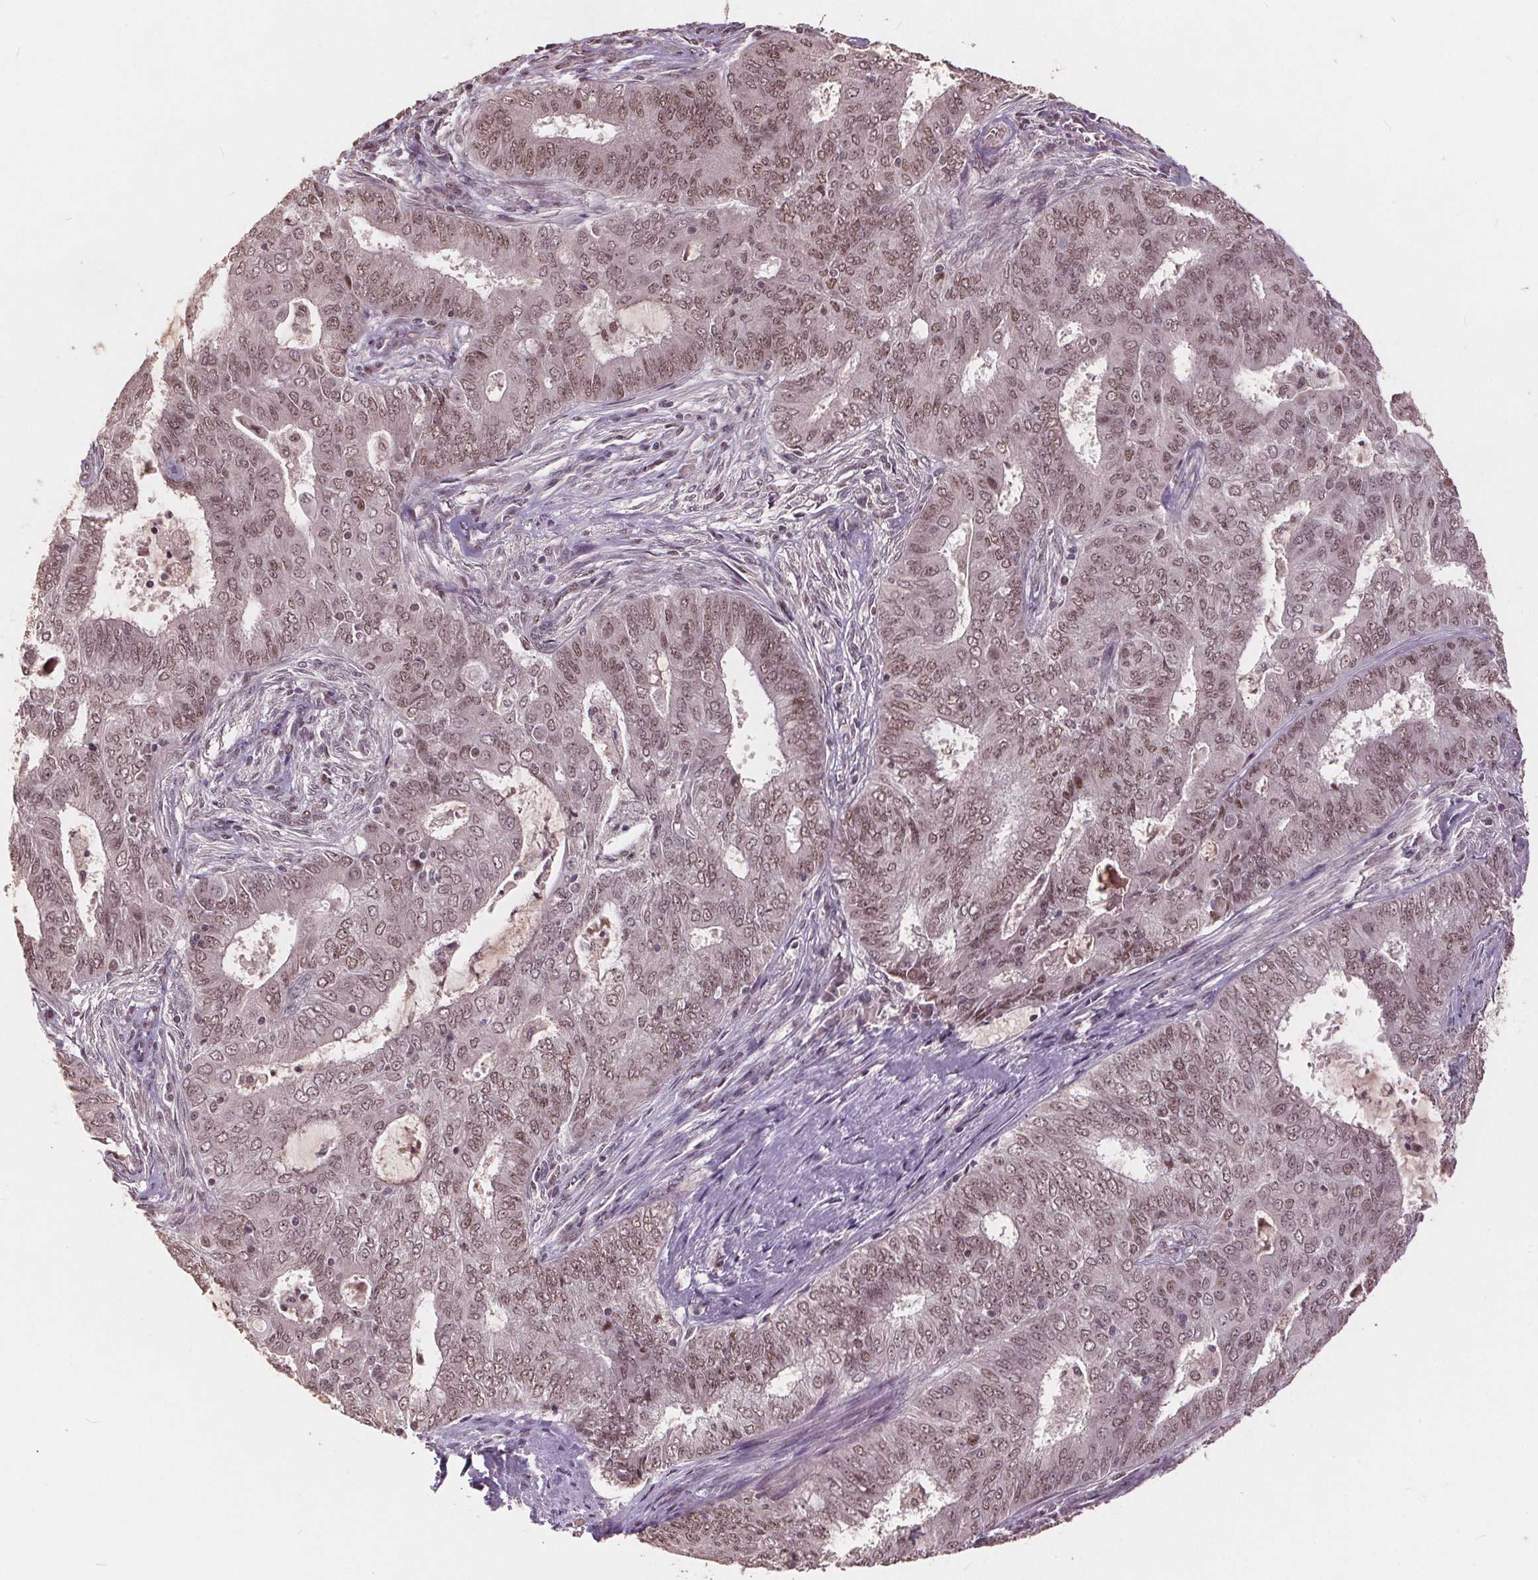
{"staining": {"intensity": "weak", "quantity": ">75%", "location": "nuclear"}, "tissue": "endometrial cancer", "cell_type": "Tumor cells", "image_type": "cancer", "snomed": [{"axis": "morphology", "description": "Adenocarcinoma, NOS"}, {"axis": "topography", "description": "Endometrium"}], "caption": "Tumor cells show low levels of weak nuclear positivity in approximately >75% of cells in endometrial adenocarcinoma.", "gene": "DNMT3B", "patient": {"sex": "female", "age": 62}}